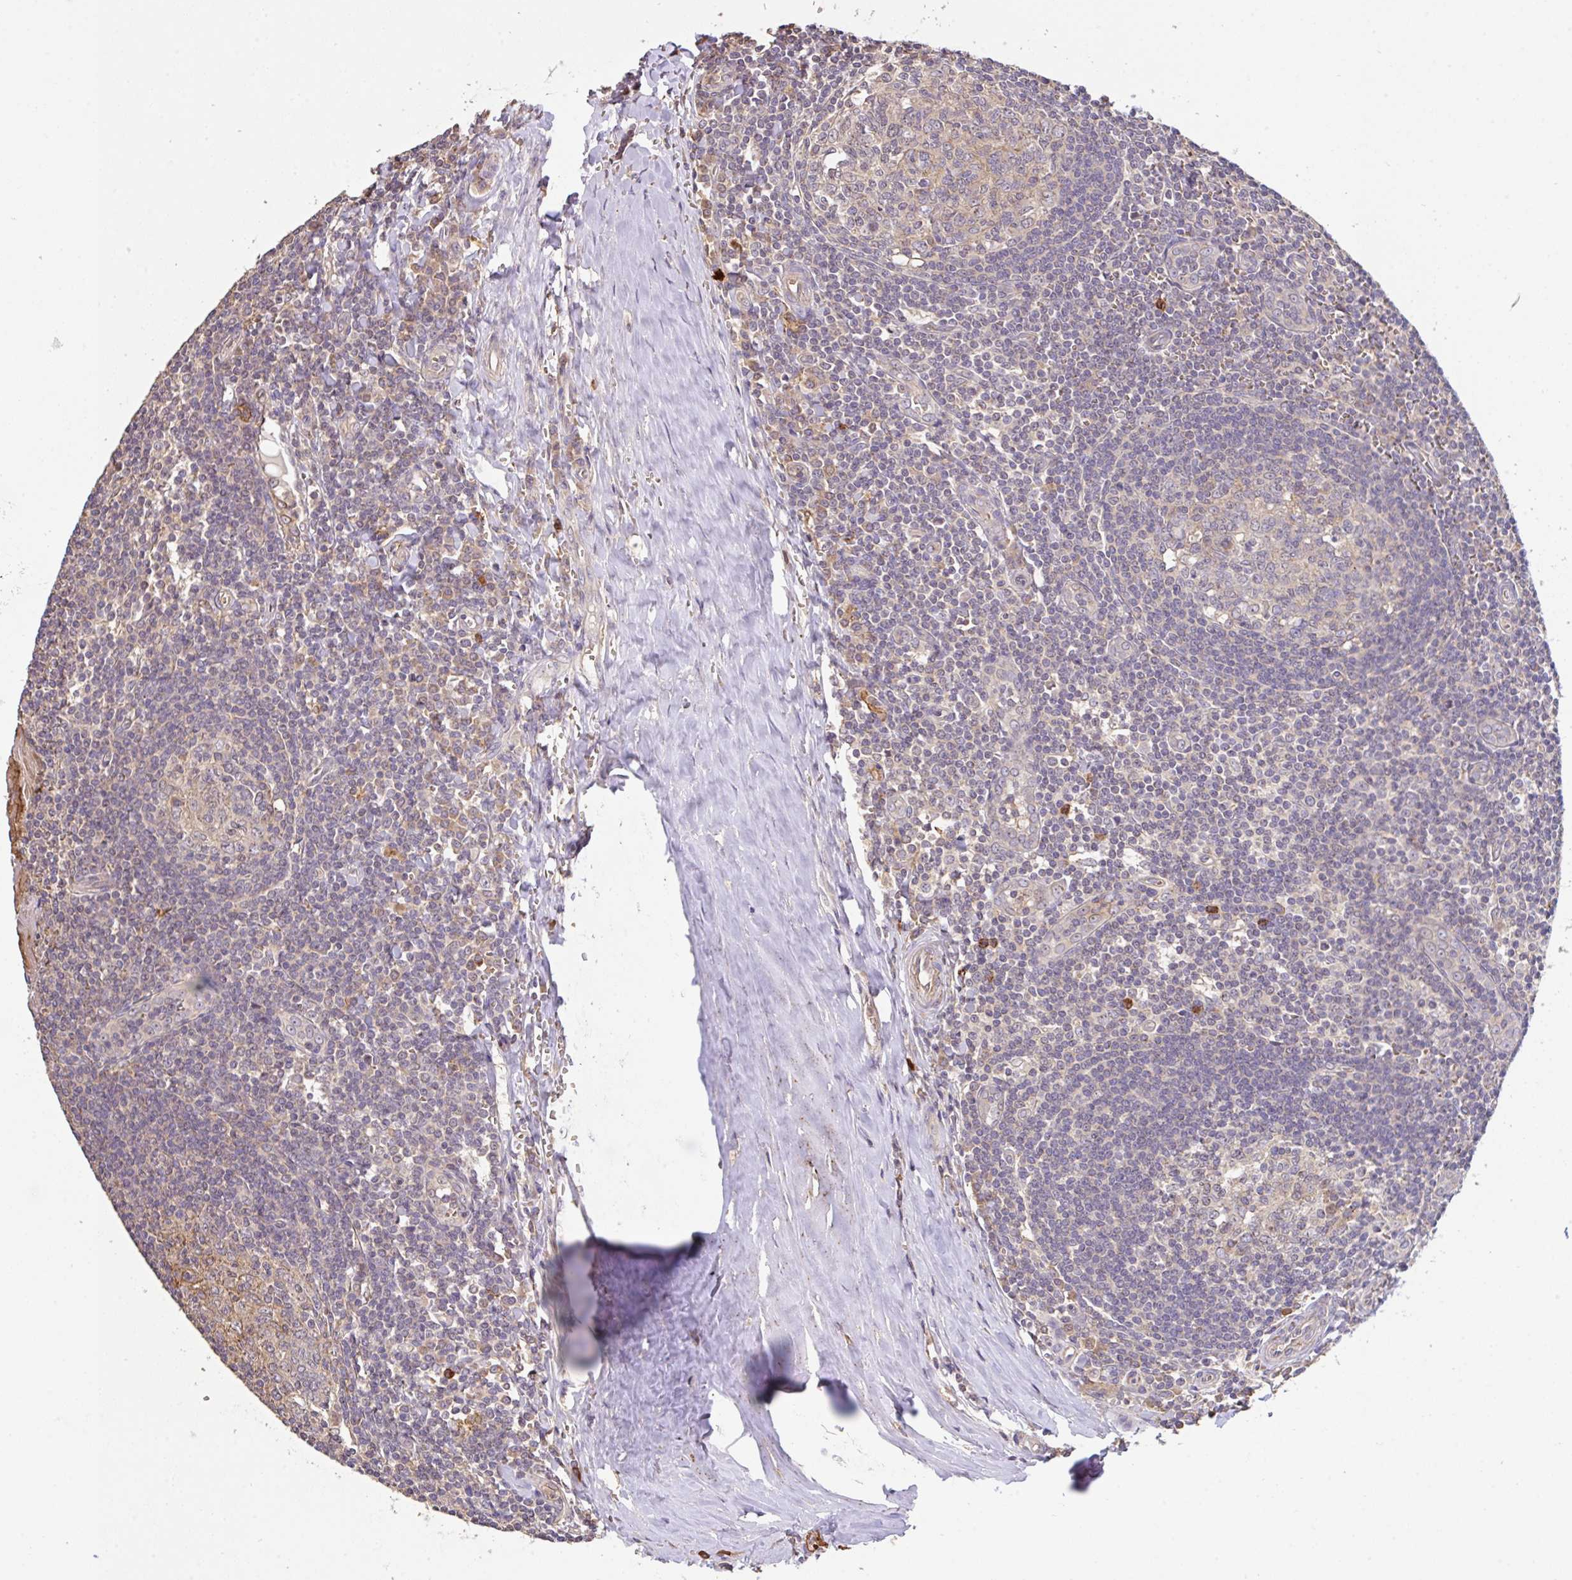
{"staining": {"intensity": "weak", "quantity": "<25%", "location": "cytoplasmic/membranous"}, "tissue": "tonsil", "cell_type": "Germinal center cells", "image_type": "normal", "snomed": [{"axis": "morphology", "description": "Normal tissue, NOS"}, {"axis": "topography", "description": "Tonsil"}], "caption": "Immunohistochemistry (IHC) photomicrograph of benign tonsil stained for a protein (brown), which exhibits no positivity in germinal center cells. (Brightfield microscopy of DAB IHC at high magnification).", "gene": "C1QTNF9B", "patient": {"sex": "male", "age": 27}}